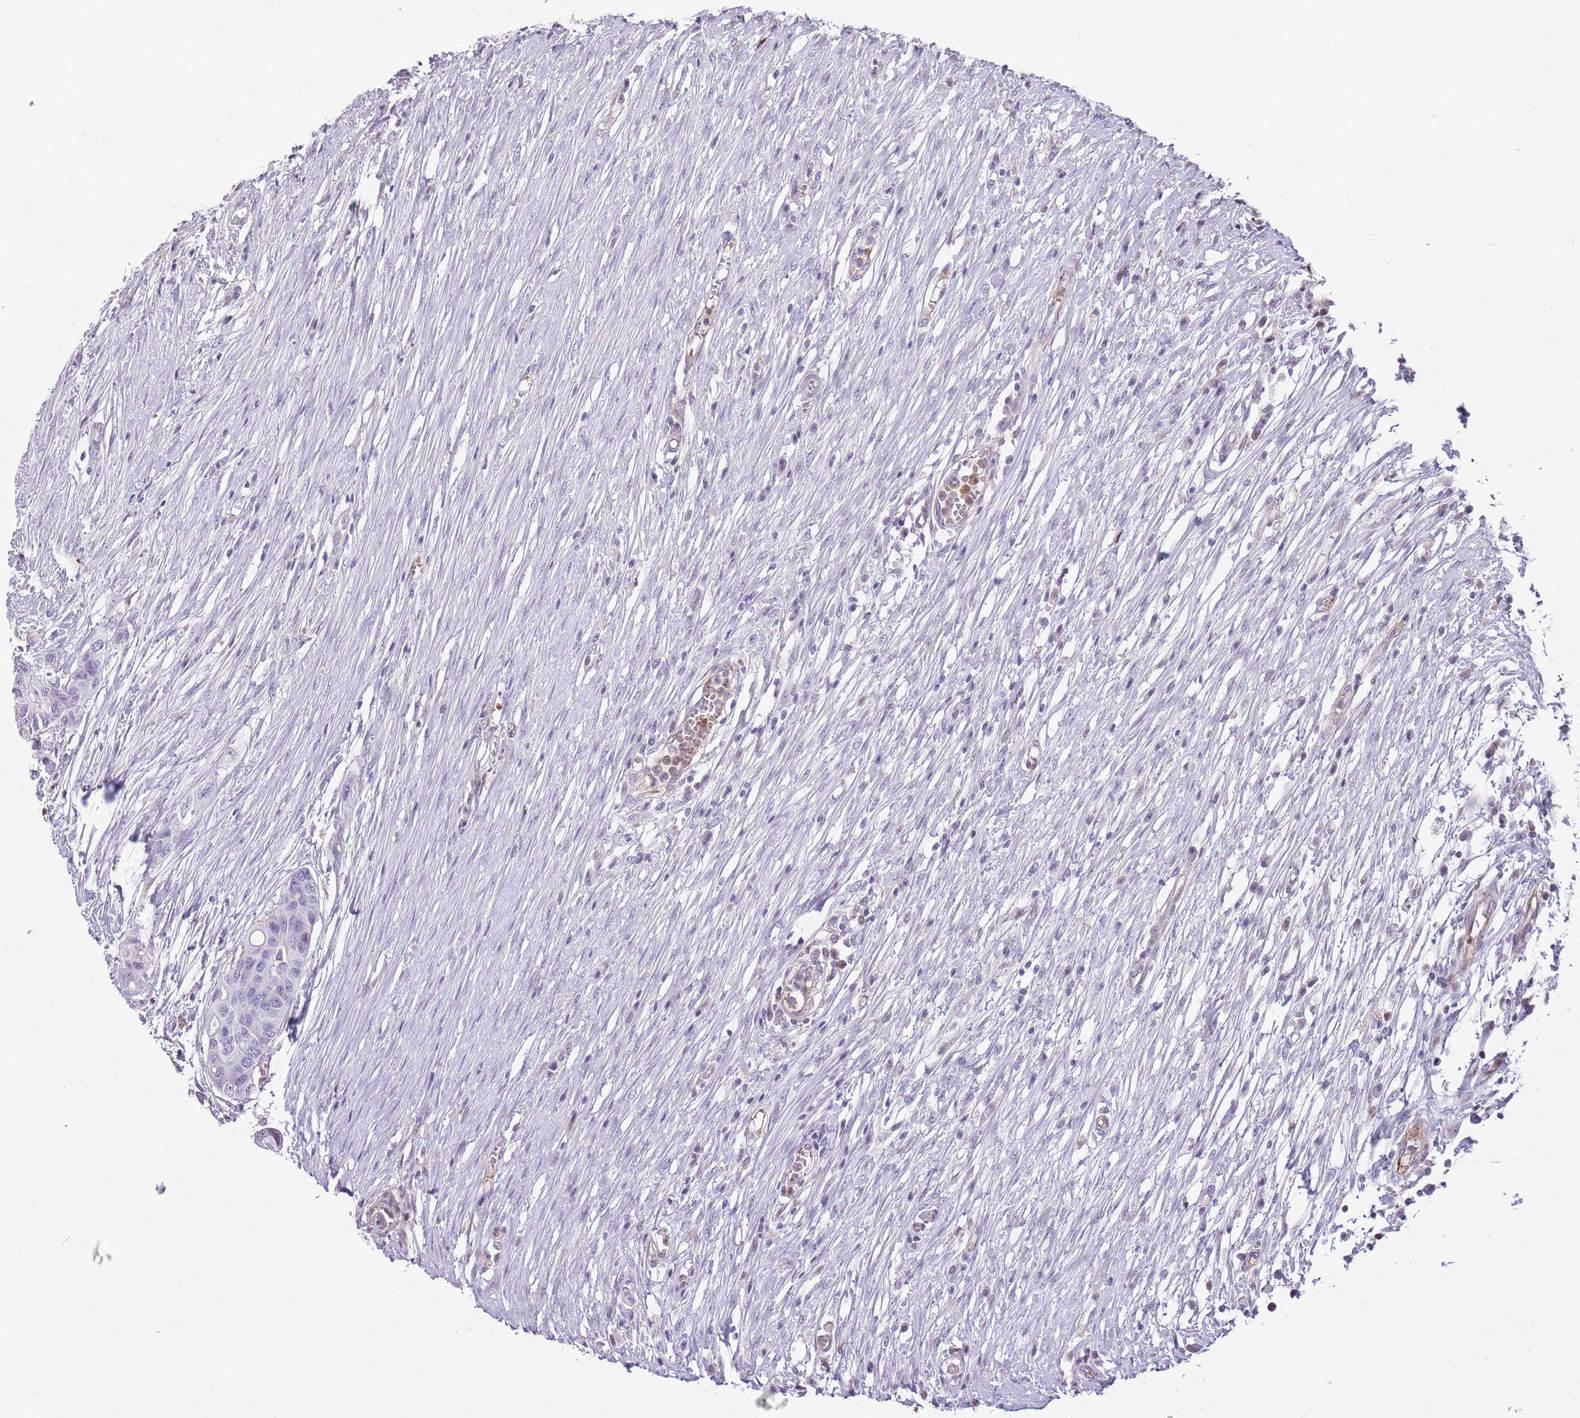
{"staining": {"intensity": "negative", "quantity": "none", "location": "none"}, "tissue": "colorectal cancer", "cell_type": "Tumor cells", "image_type": "cancer", "snomed": [{"axis": "morphology", "description": "Adenocarcinoma, NOS"}, {"axis": "topography", "description": "Colon"}], "caption": "Immunohistochemistry (IHC) micrograph of neoplastic tissue: colorectal cancer (adenocarcinoma) stained with DAB (3,3'-diaminobenzidine) demonstrates no significant protein positivity in tumor cells. Nuclei are stained in blue.", "gene": "PCNX1", "patient": {"sex": "male", "age": 77}}